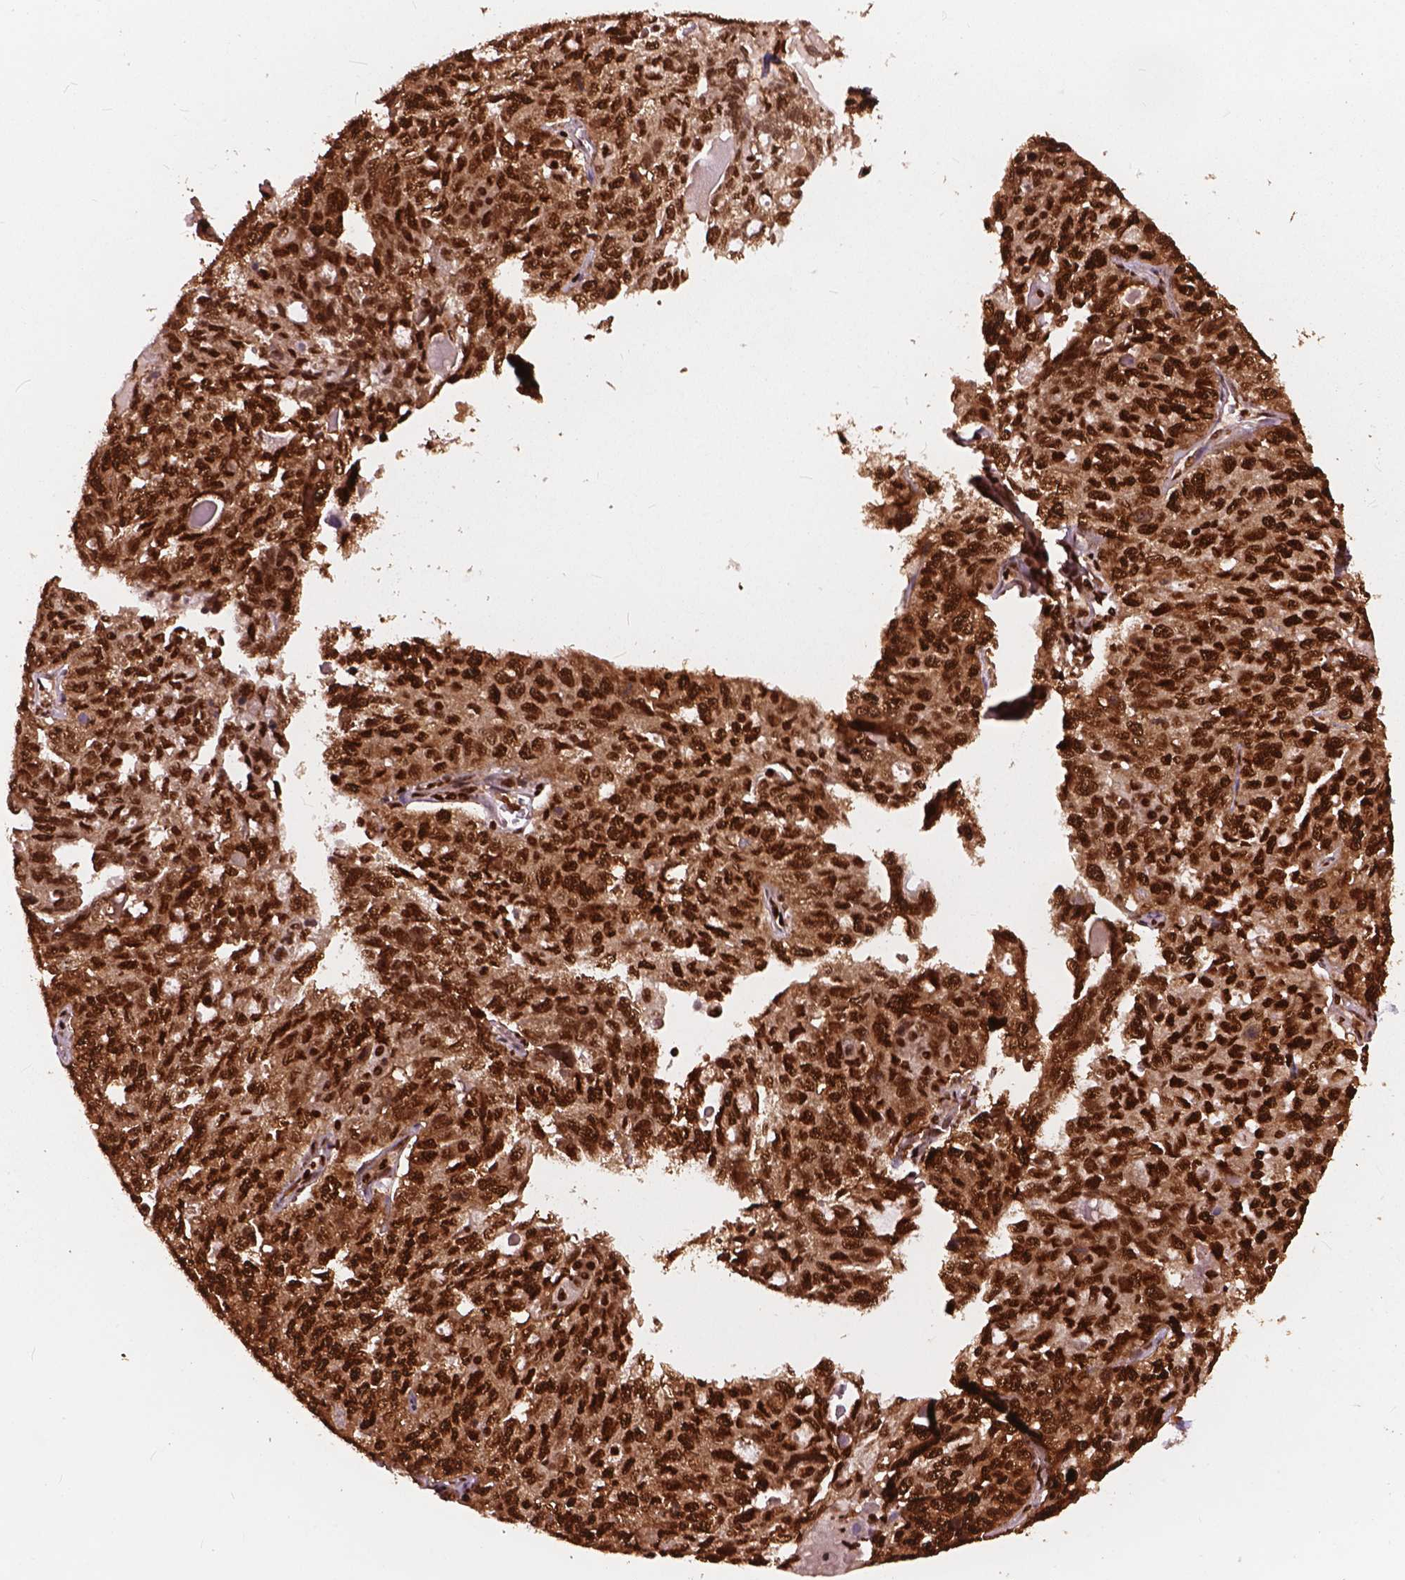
{"staining": {"intensity": "strong", "quantity": ">75%", "location": "cytoplasmic/membranous,nuclear"}, "tissue": "ovarian cancer", "cell_type": "Tumor cells", "image_type": "cancer", "snomed": [{"axis": "morphology", "description": "Cystadenocarcinoma, serous, NOS"}, {"axis": "topography", "description": "Ovary"}], "caption": "A micrograph of human ovarian cancer (serous cystadenocarcinoma) stained for a protein demonstrates strong cytoplasmic/membranous and nuclear brown staining in tumor cells. (brown staining indicates protein expression, while blue staining denotes nuclei).", "gene": "ANP32B", "patient": {"sex": "female", "age": 71}}